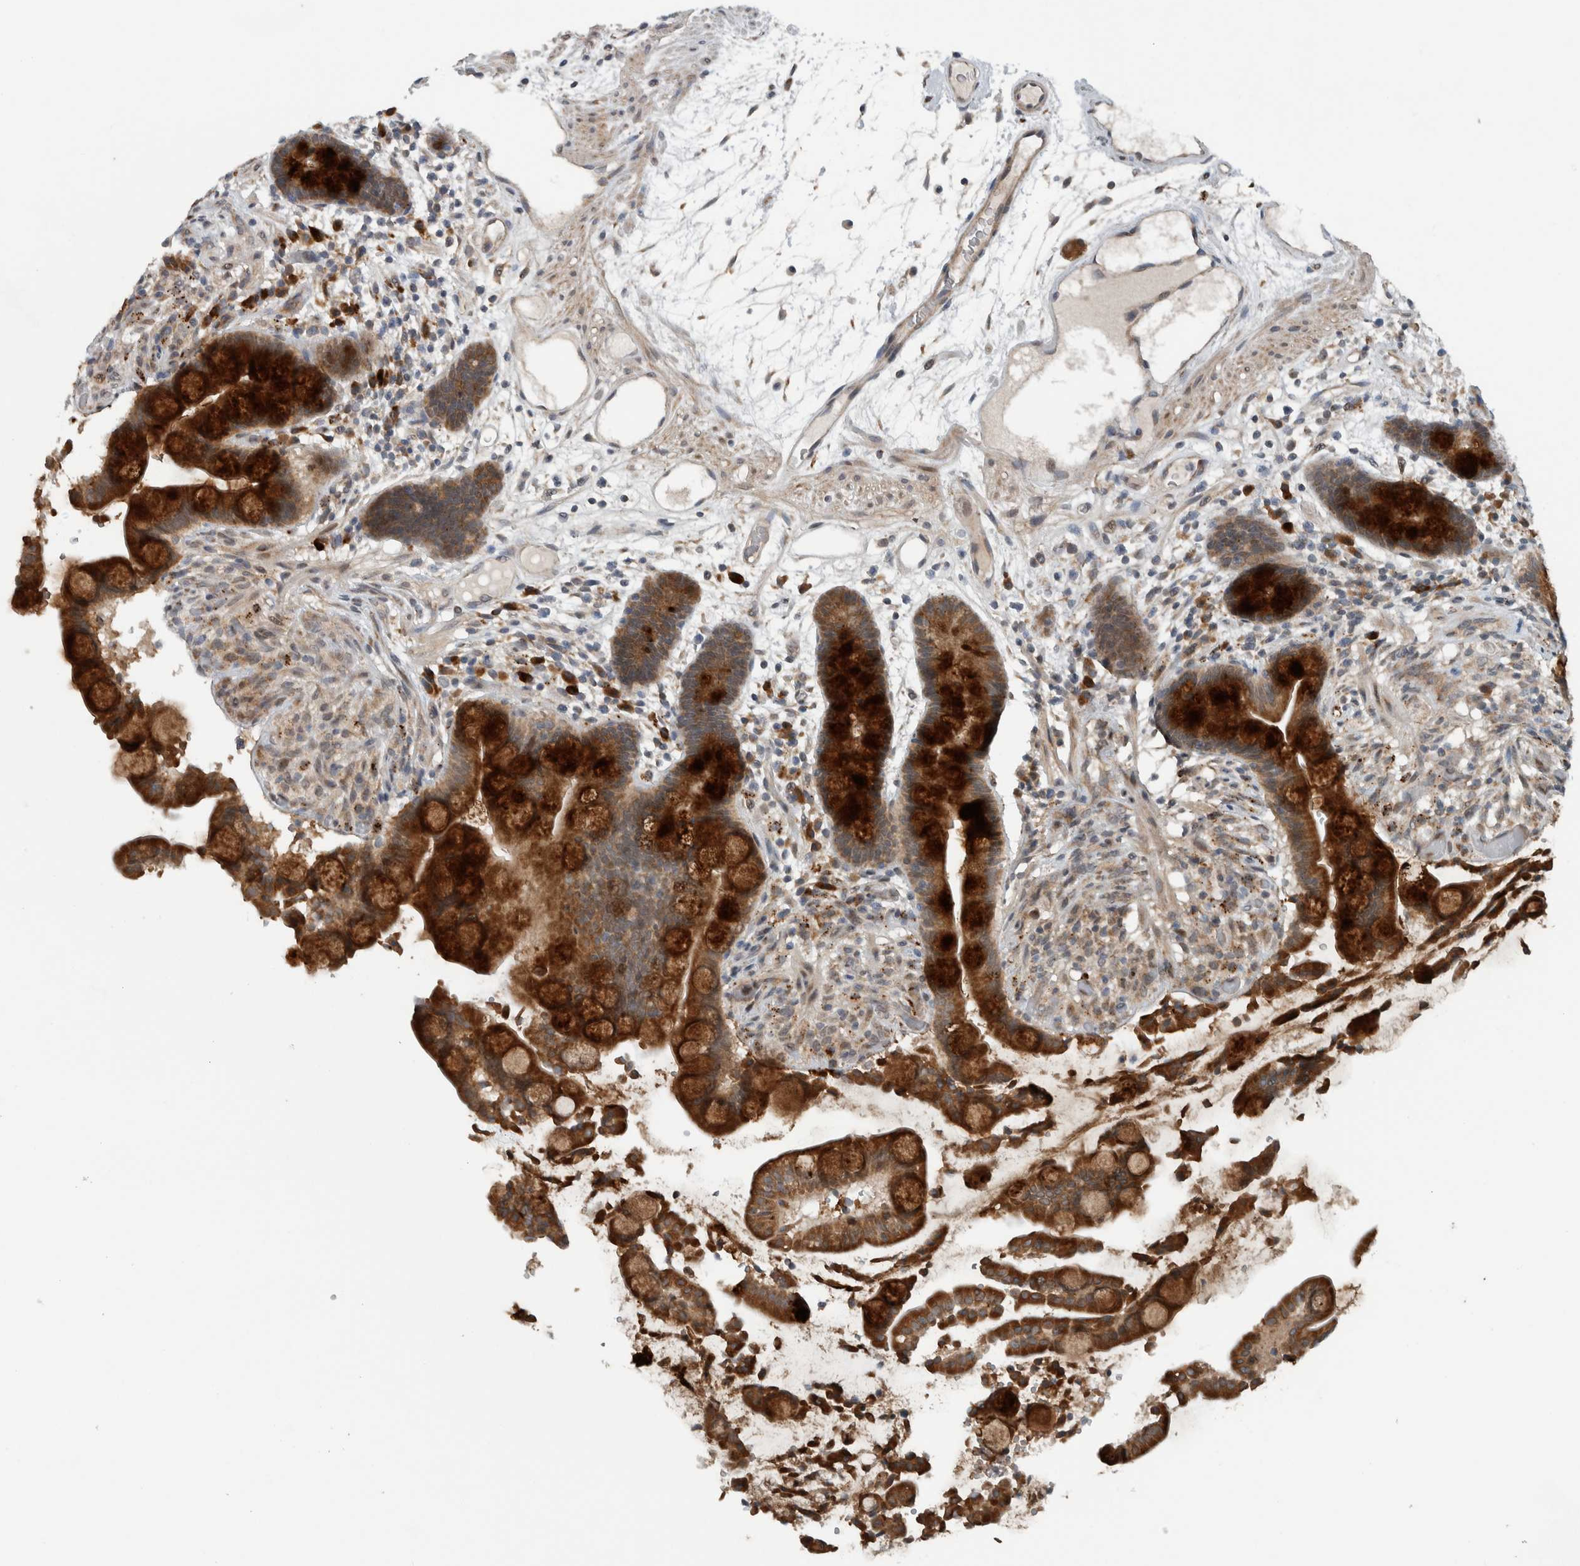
{"staining": {"intensity": "weak", "quantity": ">75%", "location": "cytoplasmic/membranous"}, "tissue": "colon", "cell_type": "Endothelial cells", "image_type": "normal", "snomed": [{"axis": "morphology", "description": "Normal tissue, NOS"}, {"axis": "topography", "description": "Colon"}], "caption": "The micrograph exhibits immunohistochemical staining of normal colon. There is weak cytoplasmic/membranous staining is present in about >75% of endothelial cells. Nuclei are stained in blue.", "gene": "GBA2", "patient": {"sex": "male", "age": 73}}